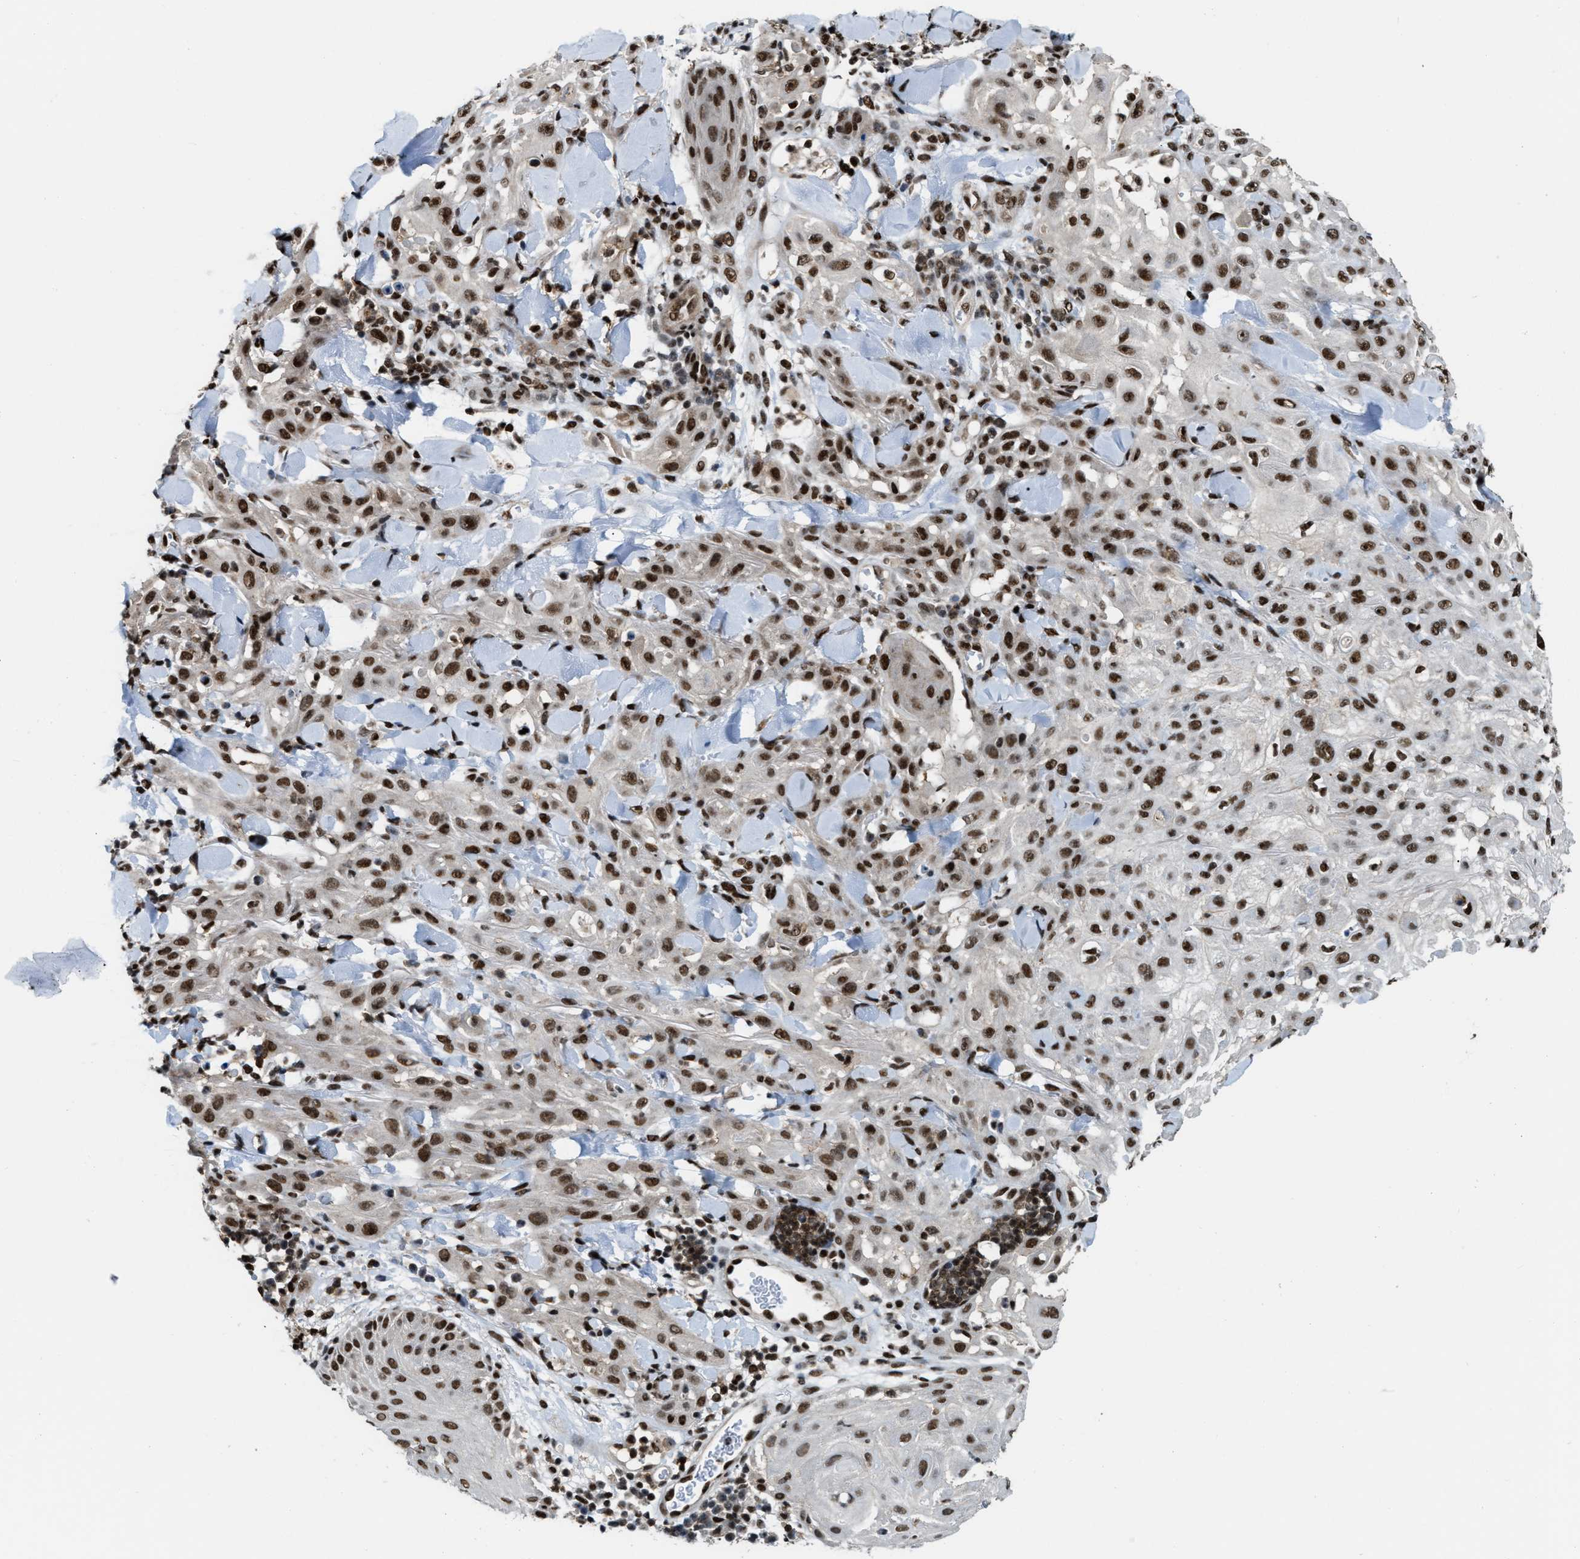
{"staining": {"intensity": "moderate", "quantity": ">75%", "location": "nuclear"}, "tissue": "skin cancer", "cell_type": "Tumor cells", "image_type": "cancer", "snomed": [{"axis": "morphology", "description": "Squamous cell carcinoma, NOS"}, {"axis": "topography", "description": "Skin"}], "caption": "Immunohistochemical staining of skin cancer exhibits moderate nuclear protein staining in approximately >75% of tumor cells.", "gene": "NUMA1", "patient": {"sex": "male", "age": 24}}